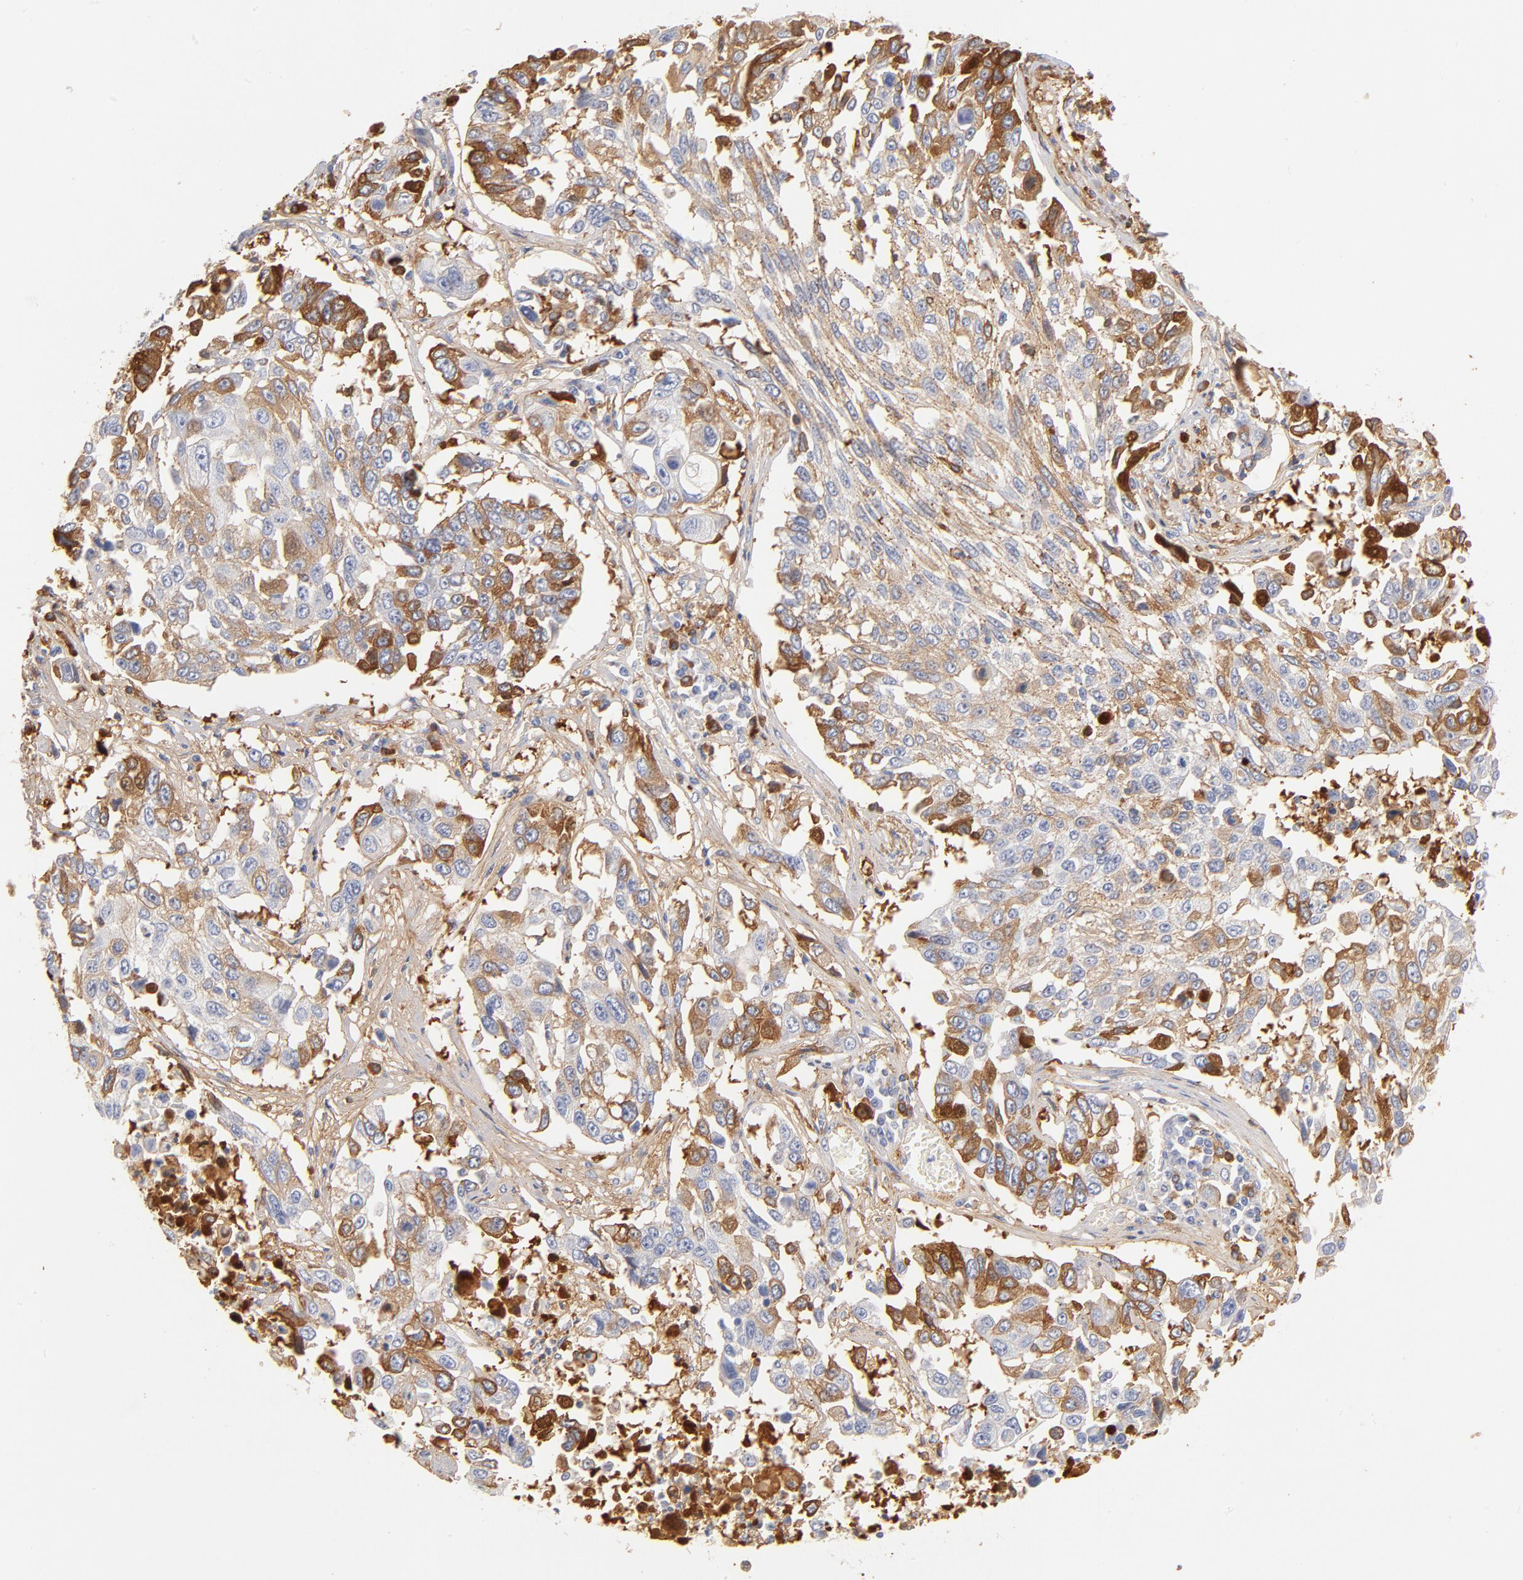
{"staining": {"intensity": "moderate", "quantity": "<25%", "location": "cytoplasmic/membranous"}, "tissue": "lung cancer", "cell_type": "Tumor cells", "image_type": "cancer", "snomed": [{"axis": "morphology", "description": "Squamous cell carcinoma, NOS"}, {"axis": "topography", "description": "Lung"}], "caption": "The immunohistochemical stain highlights moderate cytoplasmic/membranous staining in tumor cells of lung cancer (squamous cell carcinoma) tissue. Nuclei are stained in blue.", "gene": "C3", "patient": {"sex": "male", "age": 71}}